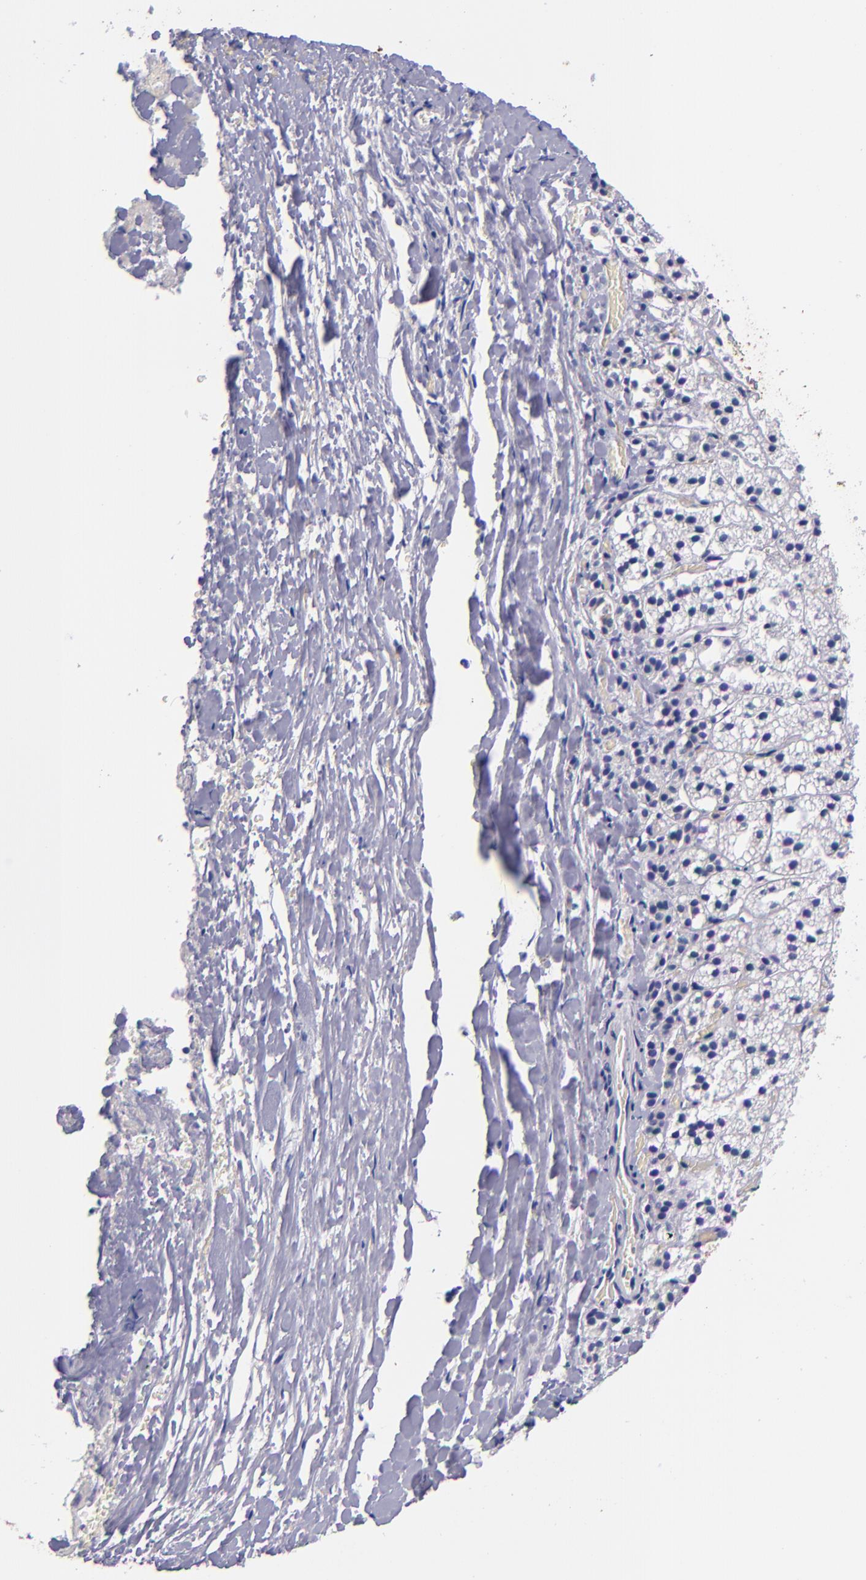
{"staining": {"intensity": "negative", "quantity": "none", "location": "none"}, "tissue": "adrenal gland", "cell_type": "Glandular cells", "image_type": "normal", "snomed": [{"axis": "morphology", "description": "Normal tissue, NOS"}, {"axis": "topography", "description": "Adrenal gland"}], "caption": "IHC of normal adrenal gland demonstrates no expression in glandular cells.", "gene": "SV2A", "patient": {"sex": "female", "age": 44}}